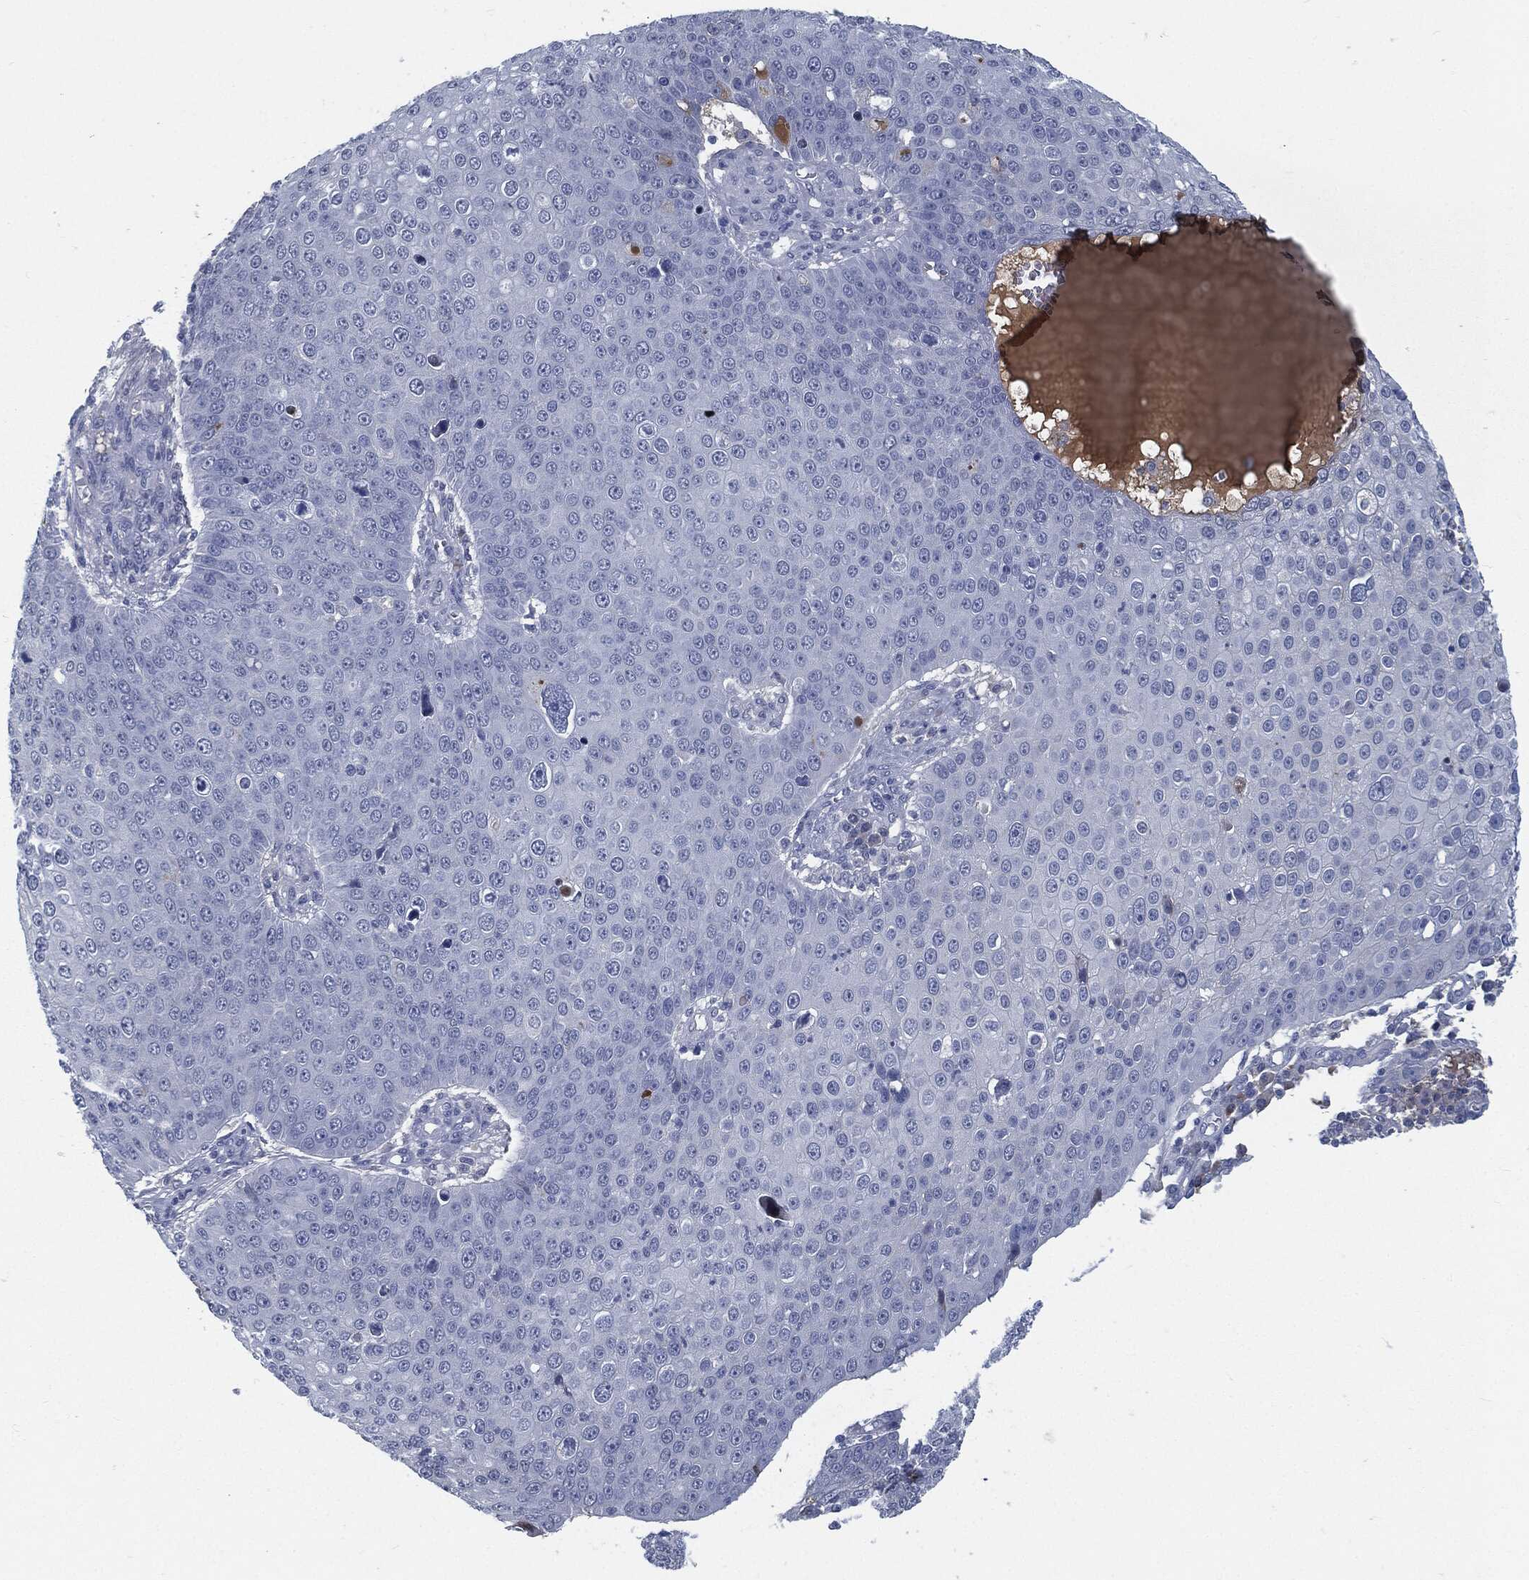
{"staining": {"intensity": "negative", "quantity": "none", "location": "none"}, "tissue": "skin cancer", "cell_type": "Tumor cells", "image_type": "cancer", "snomed": [{"axis": "morphology", "description": "Squamous cell carcinoma, NOS"}, {"axis": "topography", "description": "Skin"}], "caption": "There is no significant positivity in tumor cells of skin squamous cell carcinoma. (DAB immunohistochemistry (IHC) with hematoxylin counter stain).", "gene": "MST1", "patient": {"sex": "male", "age": 71}}